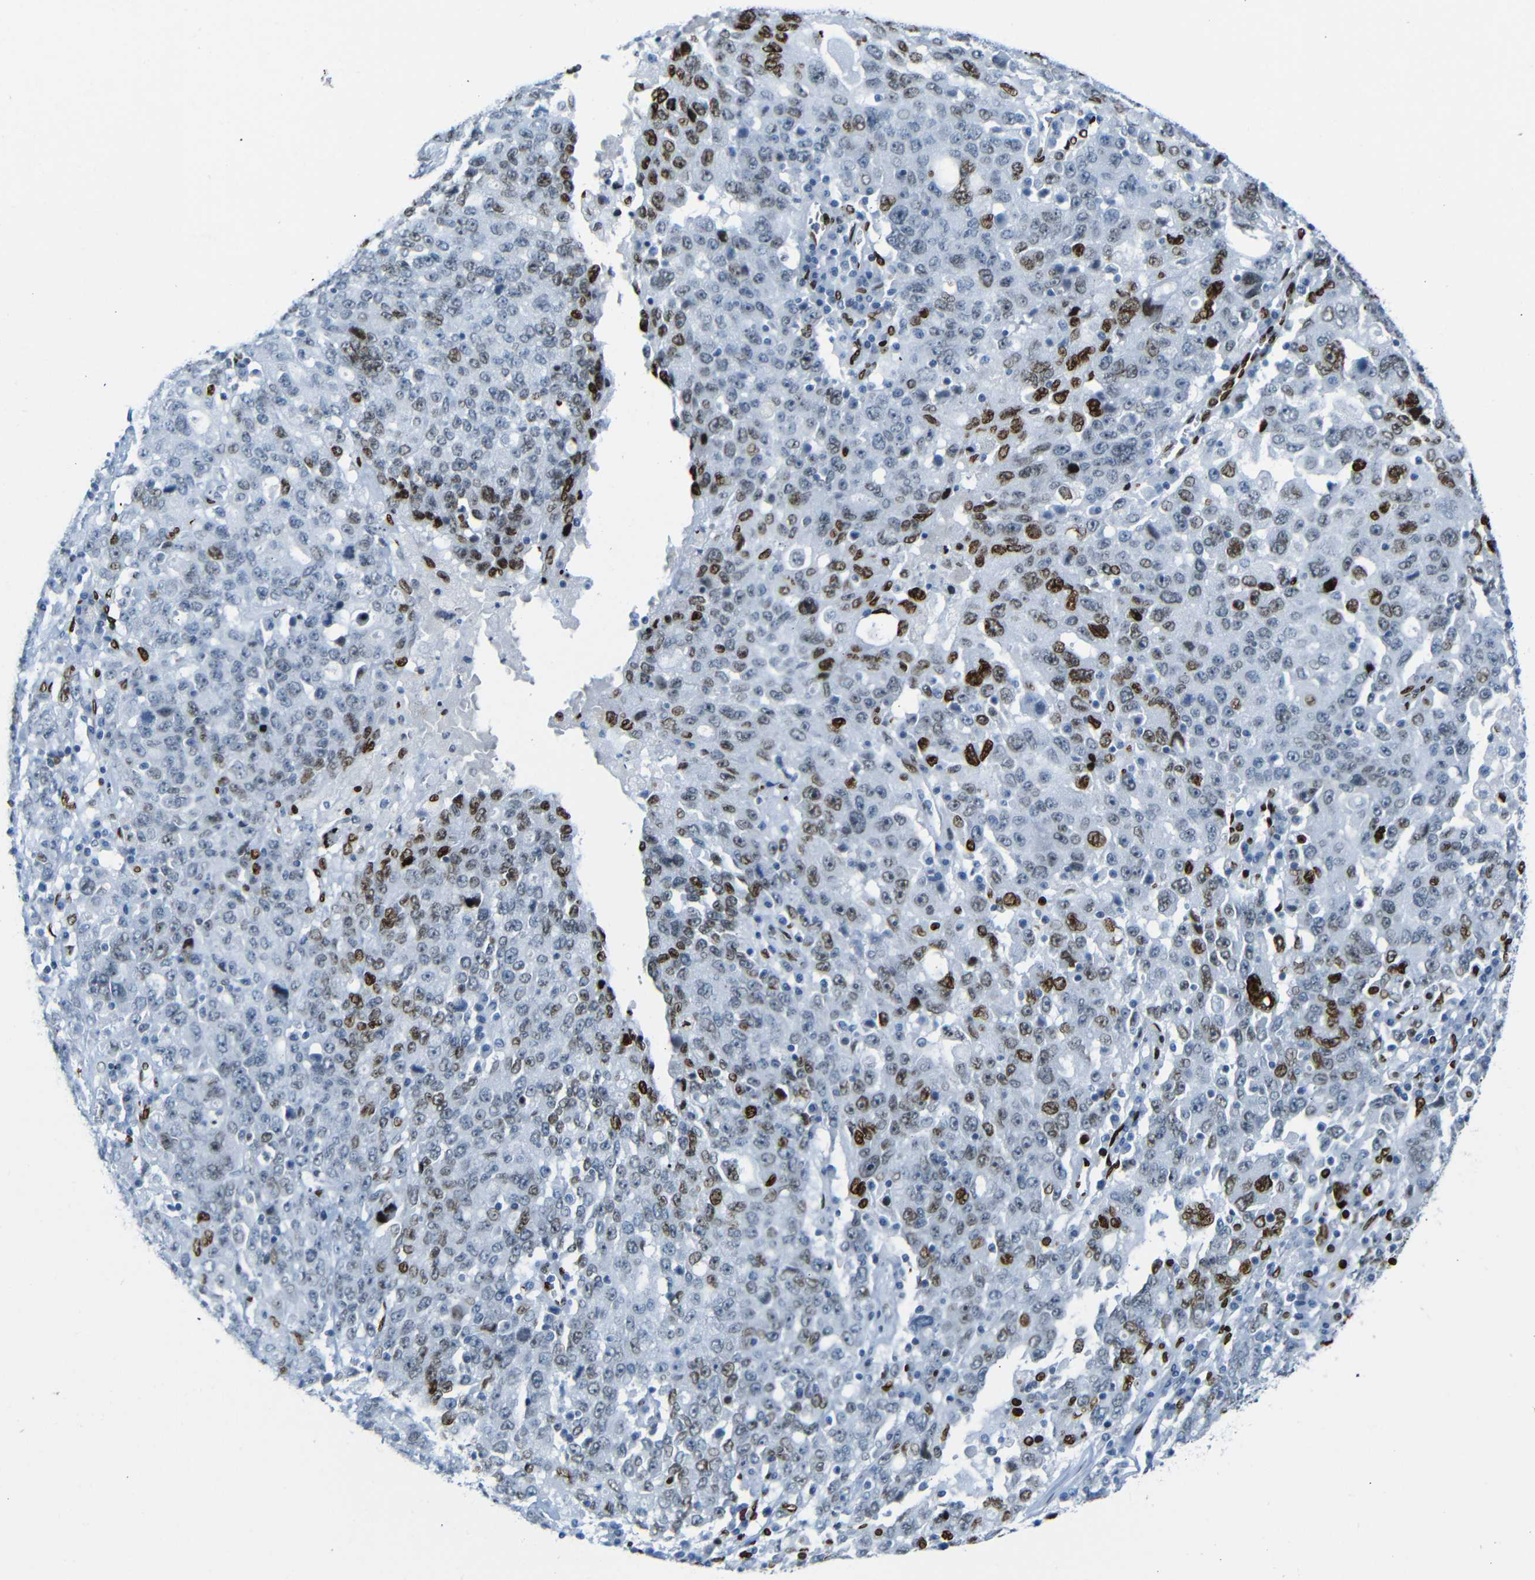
{"staining": {"intensity": "moderate", "quantity": "25%-75%", "location": "nuclear"}, "tissue": "ovarian cancer", "cell_type": "Tumor cells", "image_type": "cancer", "snomed": [{"axis": "morphology", "description": "Carcinoma, endometroid"}, {"axis": "topography", "description": "Ovary"}], "caption": "Ovarian cancer tissue reveals moderate nuclear staining in about 25%-75% of tumor cells (DAB = brown stain, brightfield microscopy at high magnification).", "gene": "NPIPB15", "patient": {"sex": "female", "age": 62}}